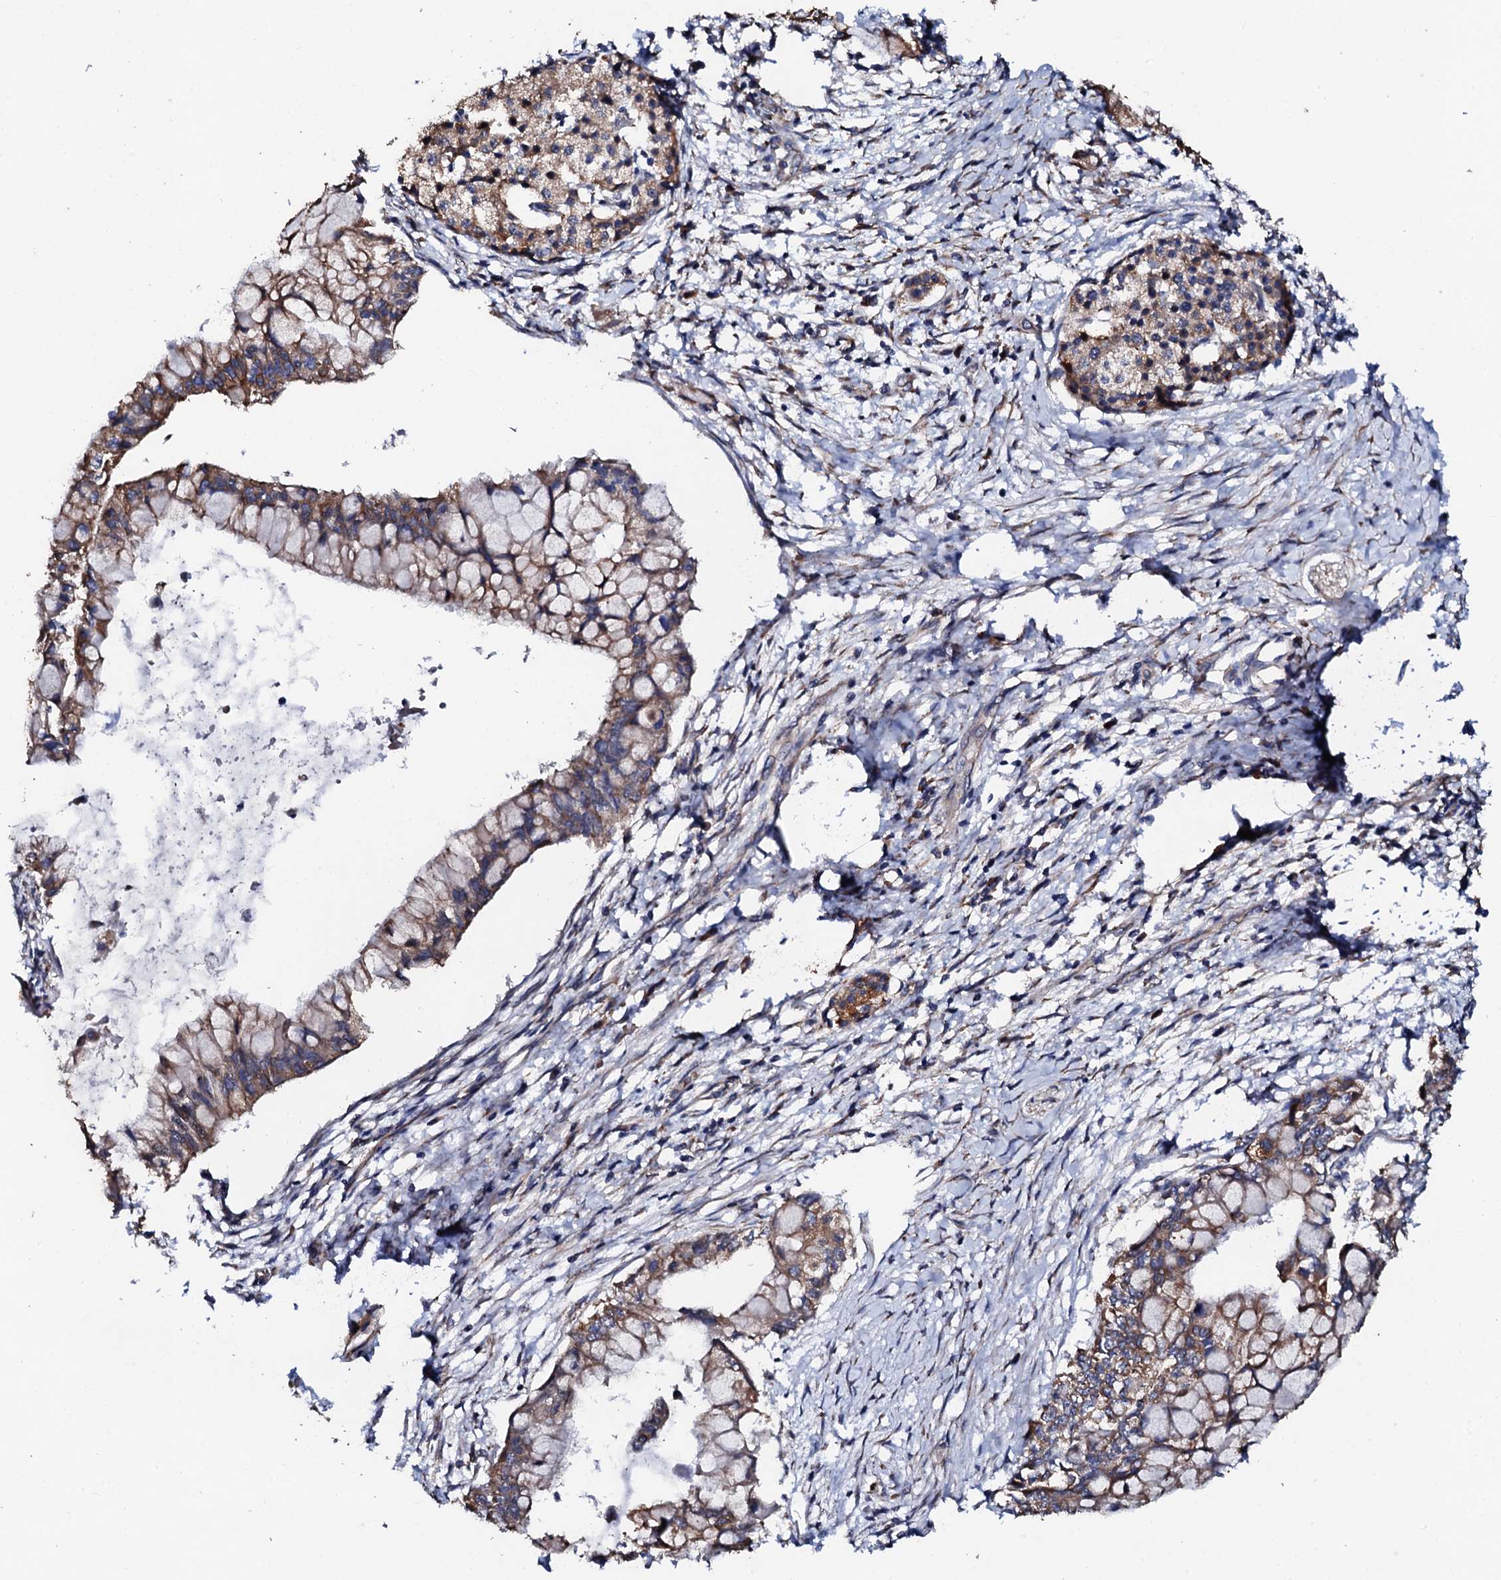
{"staining": {"intensity": "moderate", "quantity": ">75%", "location": "cytoplasmic/membranous"}, "tissue": "pancreatic cancer", "cell_type": "Tumor cells", "image_type": "cancer", "snomed": [{"axis": "morphology", "description": "Adenocarcinoma, NOS"}, {"axis": "topography", "description": "Pancreas"}], "caption": "The photomicrograph demonstrates staining of pancreatic adenocarcinoma, revealing moderate cytoplasmic/membranous protein positivity (brown color) within tumor cells.", "gene": "CKAP5", "patient": {"sex": "male", "age": 48}}